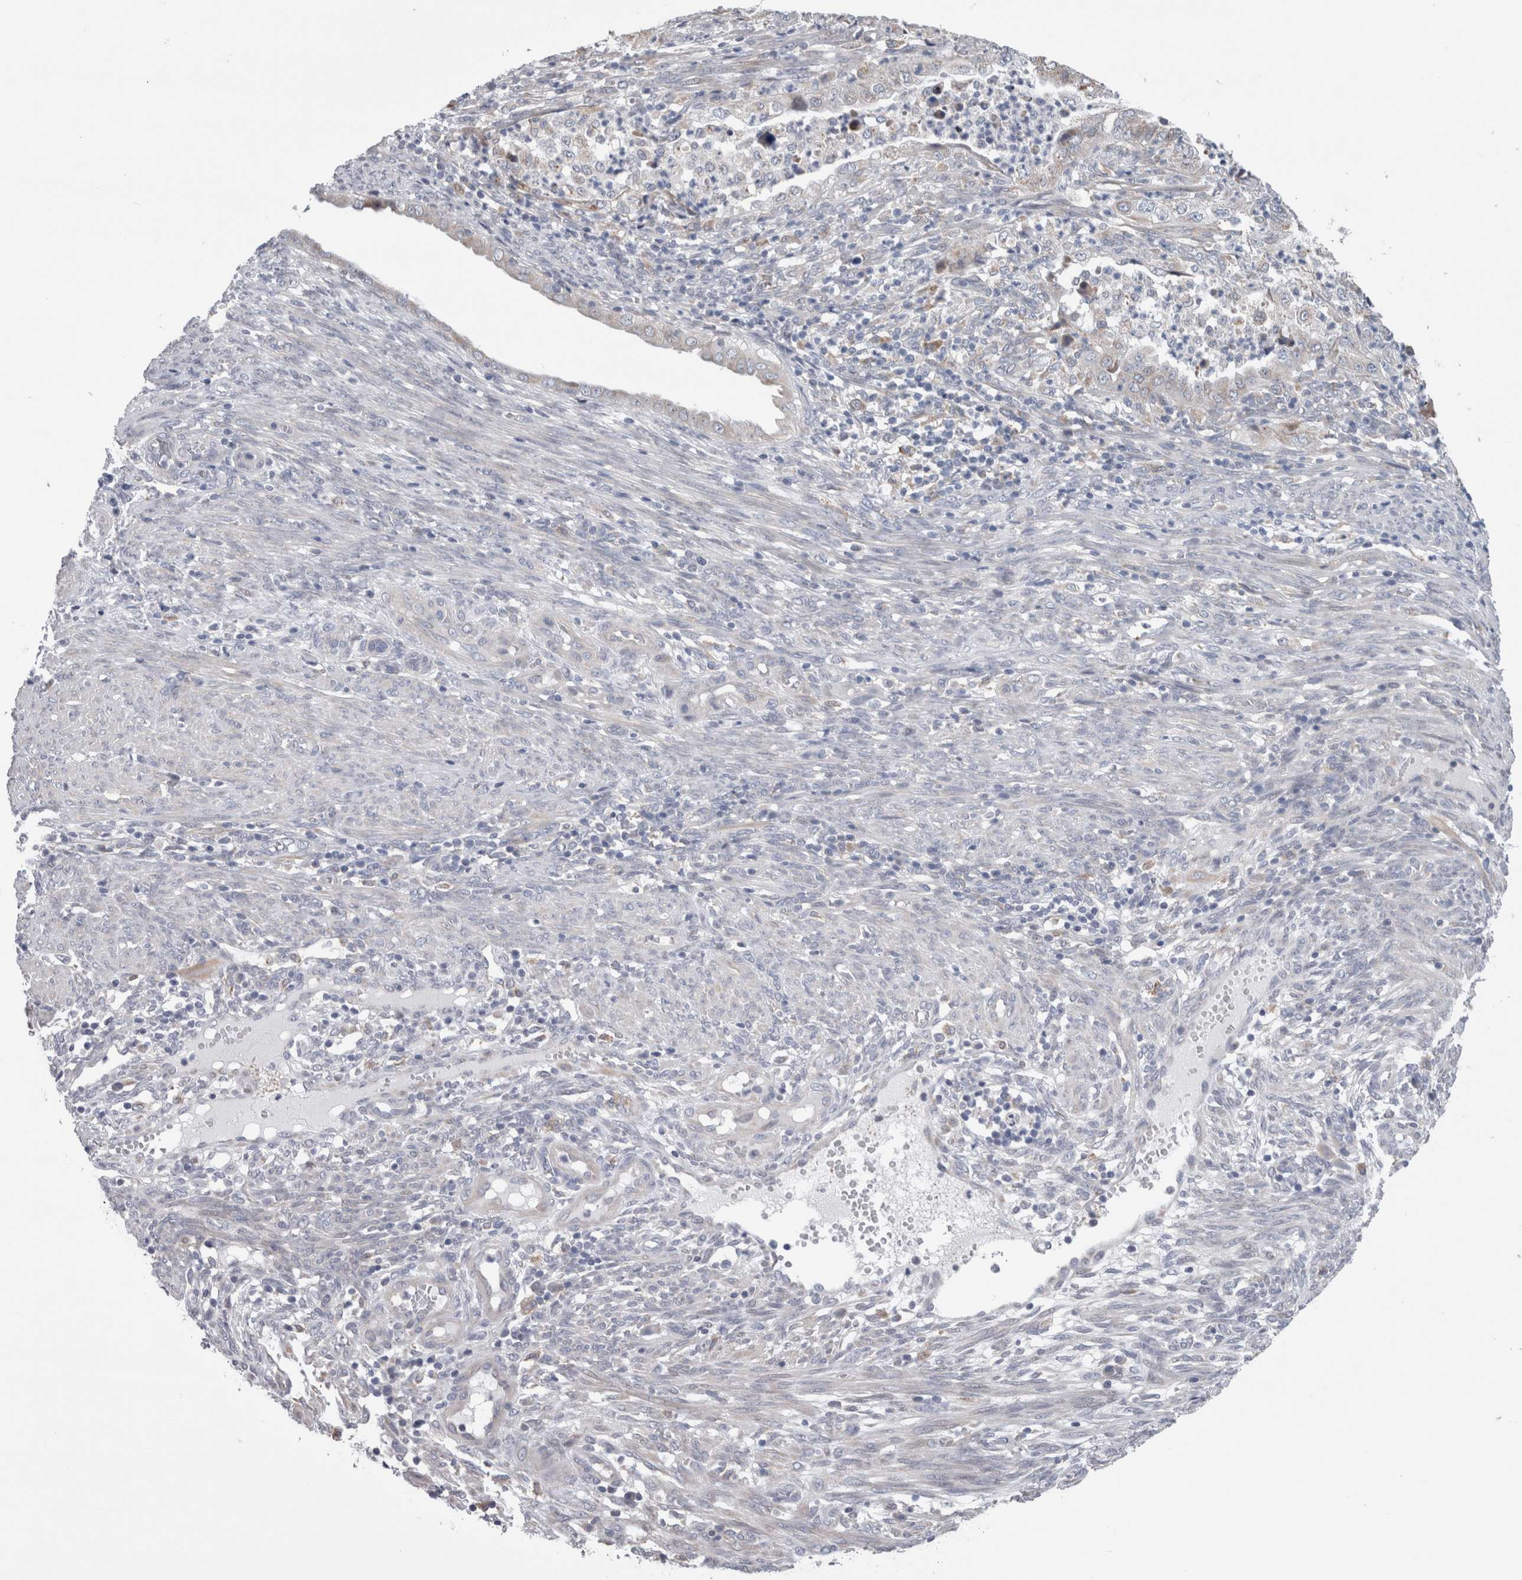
{"staining": {"intensity": "negative", "quantity": "none", "location": "none"}, "tissue": "endometrial cancer", "cell_type": "Tumor cells", "image_type": "cancer", "snomed": [{"axis": "morphology", "description": "Adenocarcinoma, NOS"}, {"axis": "topography", "description": "Endometrium"}], "caption": "Immunohistochemistry (IHC) of adenocarcinoma (endometrial) shows no staining in tumor cells. (DAB immunohistochemistry (IHC), high magnification).", "gene": "GDAP1", "patient": {"sex": "female", "age": 51}}